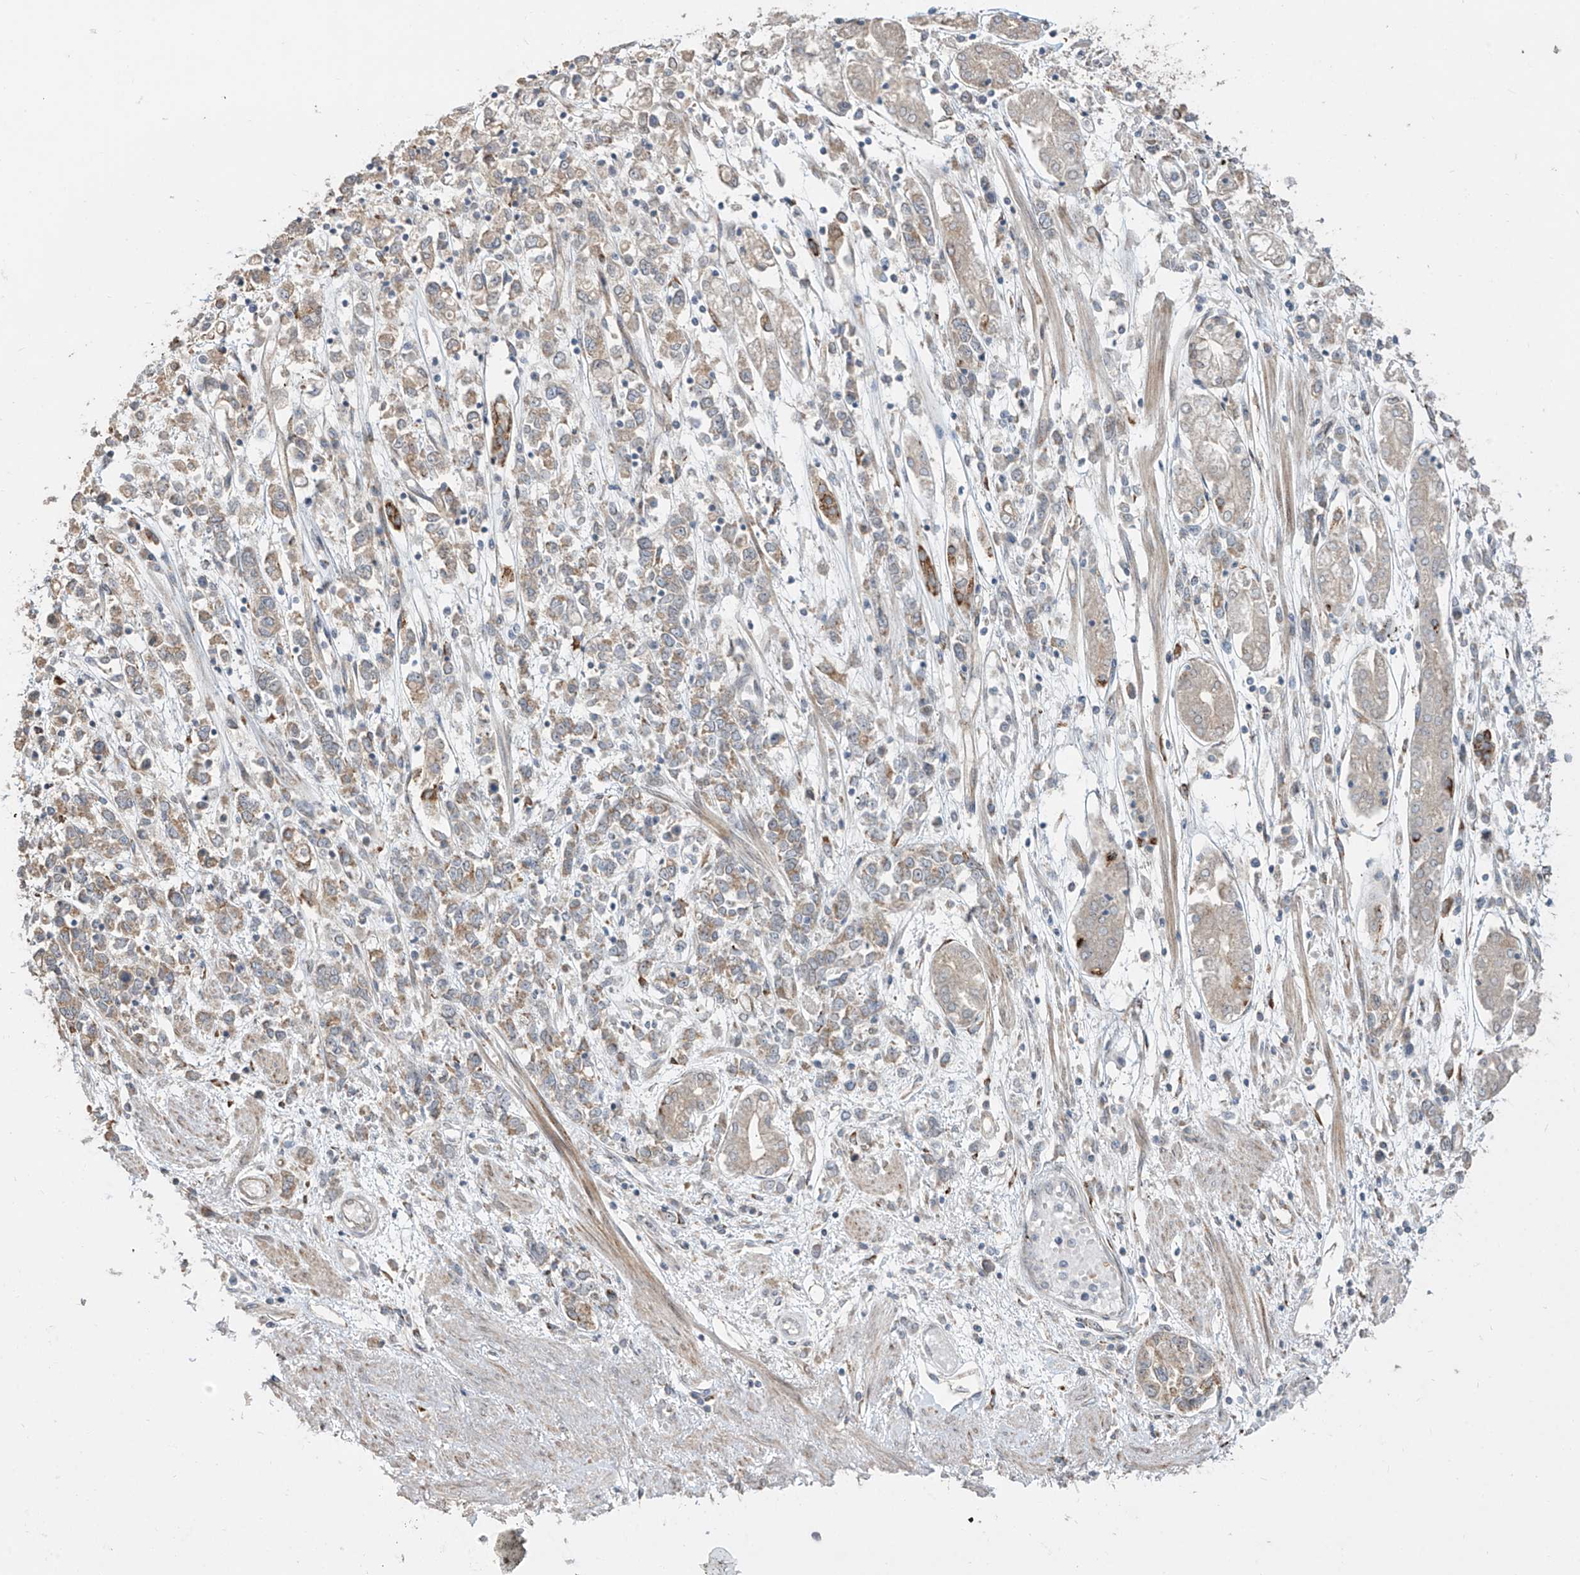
{"staining": {"intensity": "negative", "quantity": "none", "location": "none"}, "tissue": "stomach cancer", "cell_type": "Tumor cells", "image_type": "cancer", "snomed": [{"axis": "morphology", "description": "Adenocarcinoma, NOS"}, {"axis": "topography", "description": "Stomach"}], "caption": "This is an IHC photomicrograph of human adenocarcinoma (stomach). There is no staining in tumor cells.", "gene": "ABTB1", "patient": {"sex": "female", "age": 76}}